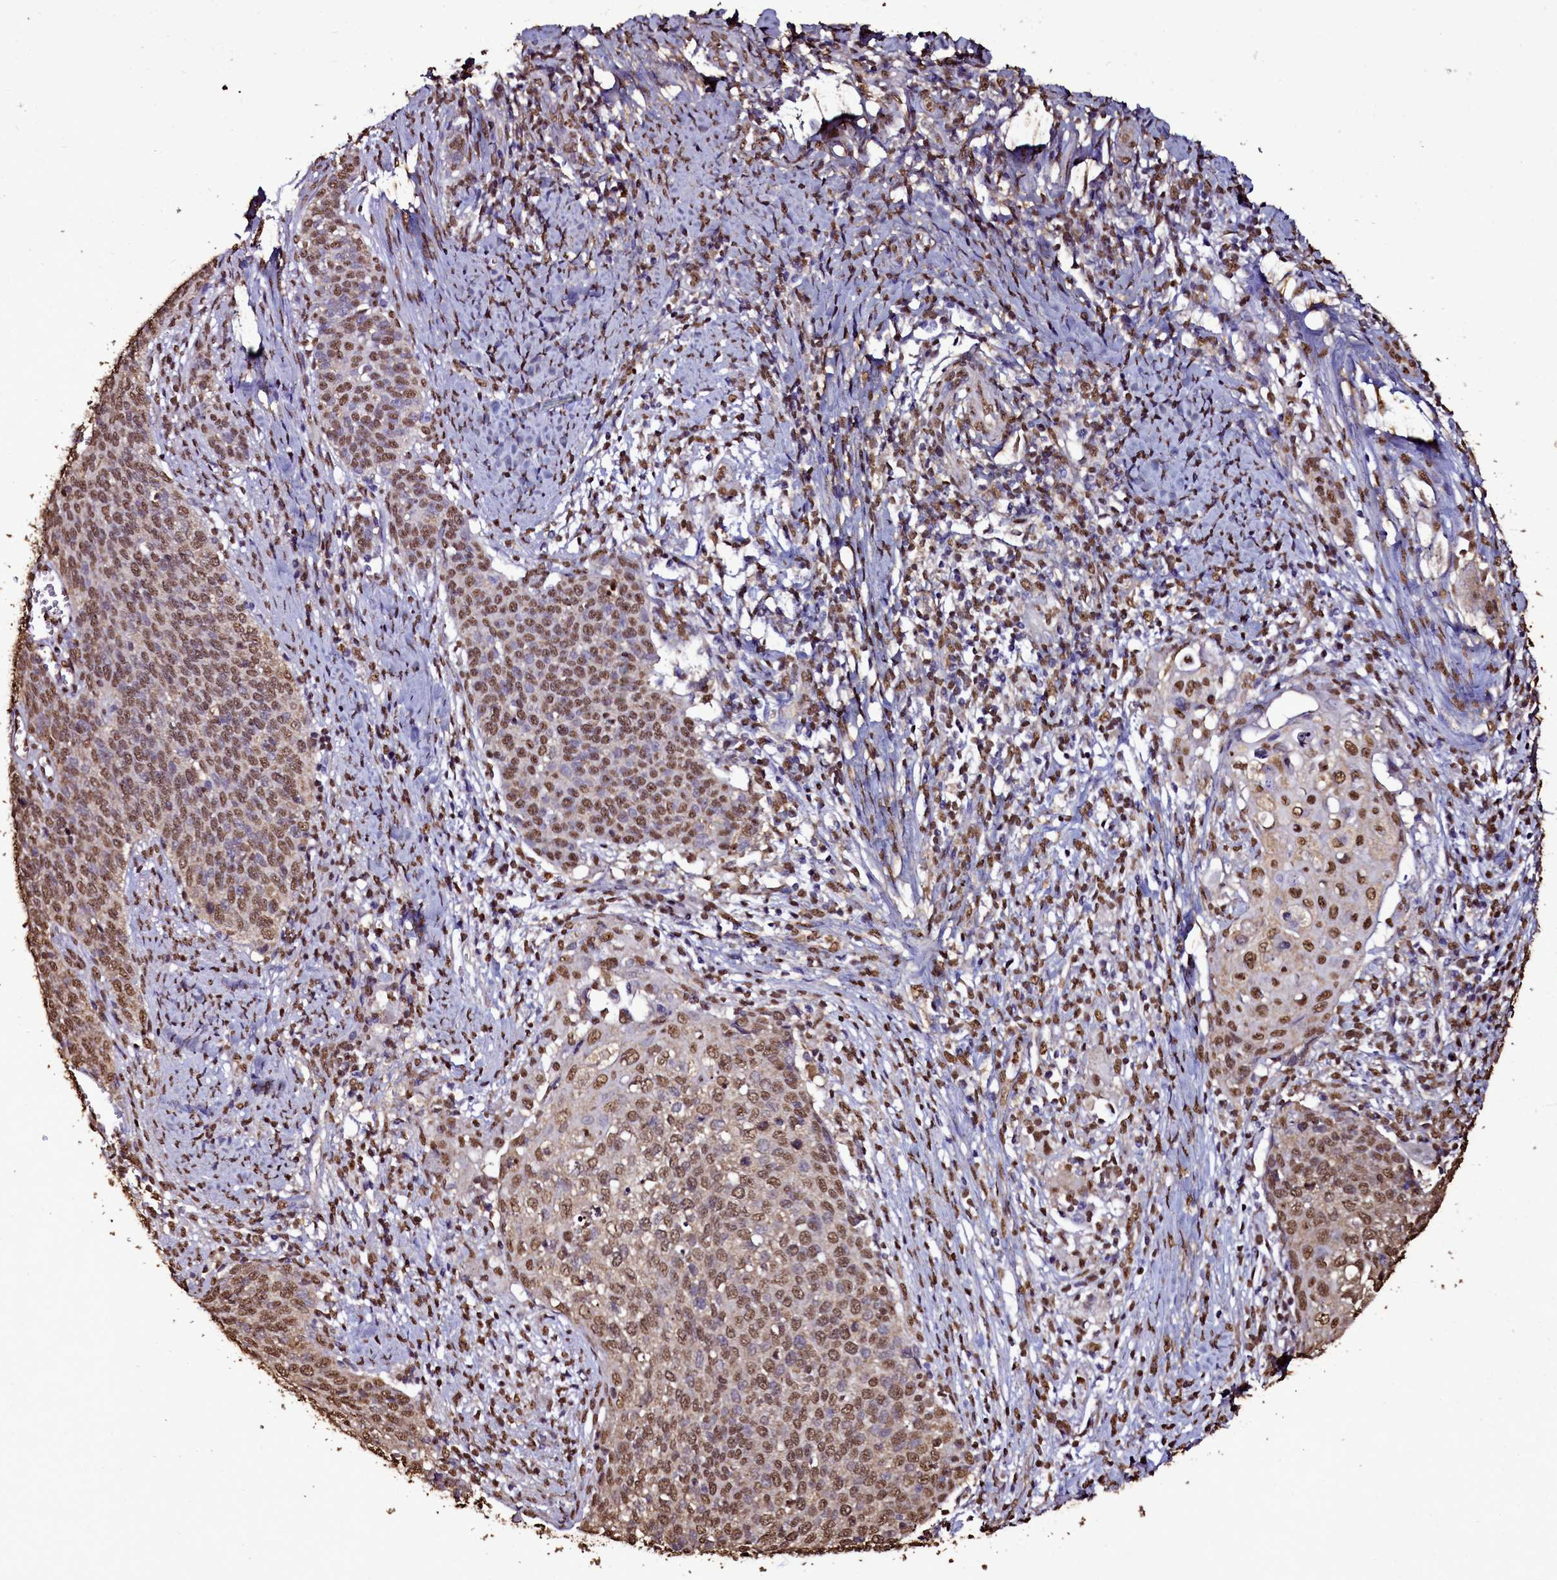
{"staining": {"intensity": "moderate", "quantity": ">75%", "location": "nuclear"}, "tissue": "cervical cancer", "cell_type": "Tumor cells", "image_type": "cancer", "snomed": [{"axis": "morphology", "description": "Squamous cell carcinoma, NOS"}, {"axis": "topography", "description": "Cervix"}], "caption": "Immunohistochemistry (DAB (3,3'-diaminobenzidine)) staining of human cervical cancer (squamous cell carcinoma) demonstrates moderate nuclear protein staining in about >75% of tumor cells. (IHC, brightfield microscopy, high magnification).", "gene": "TRIP6", "patient": {"sex": "female", "age": 39}}